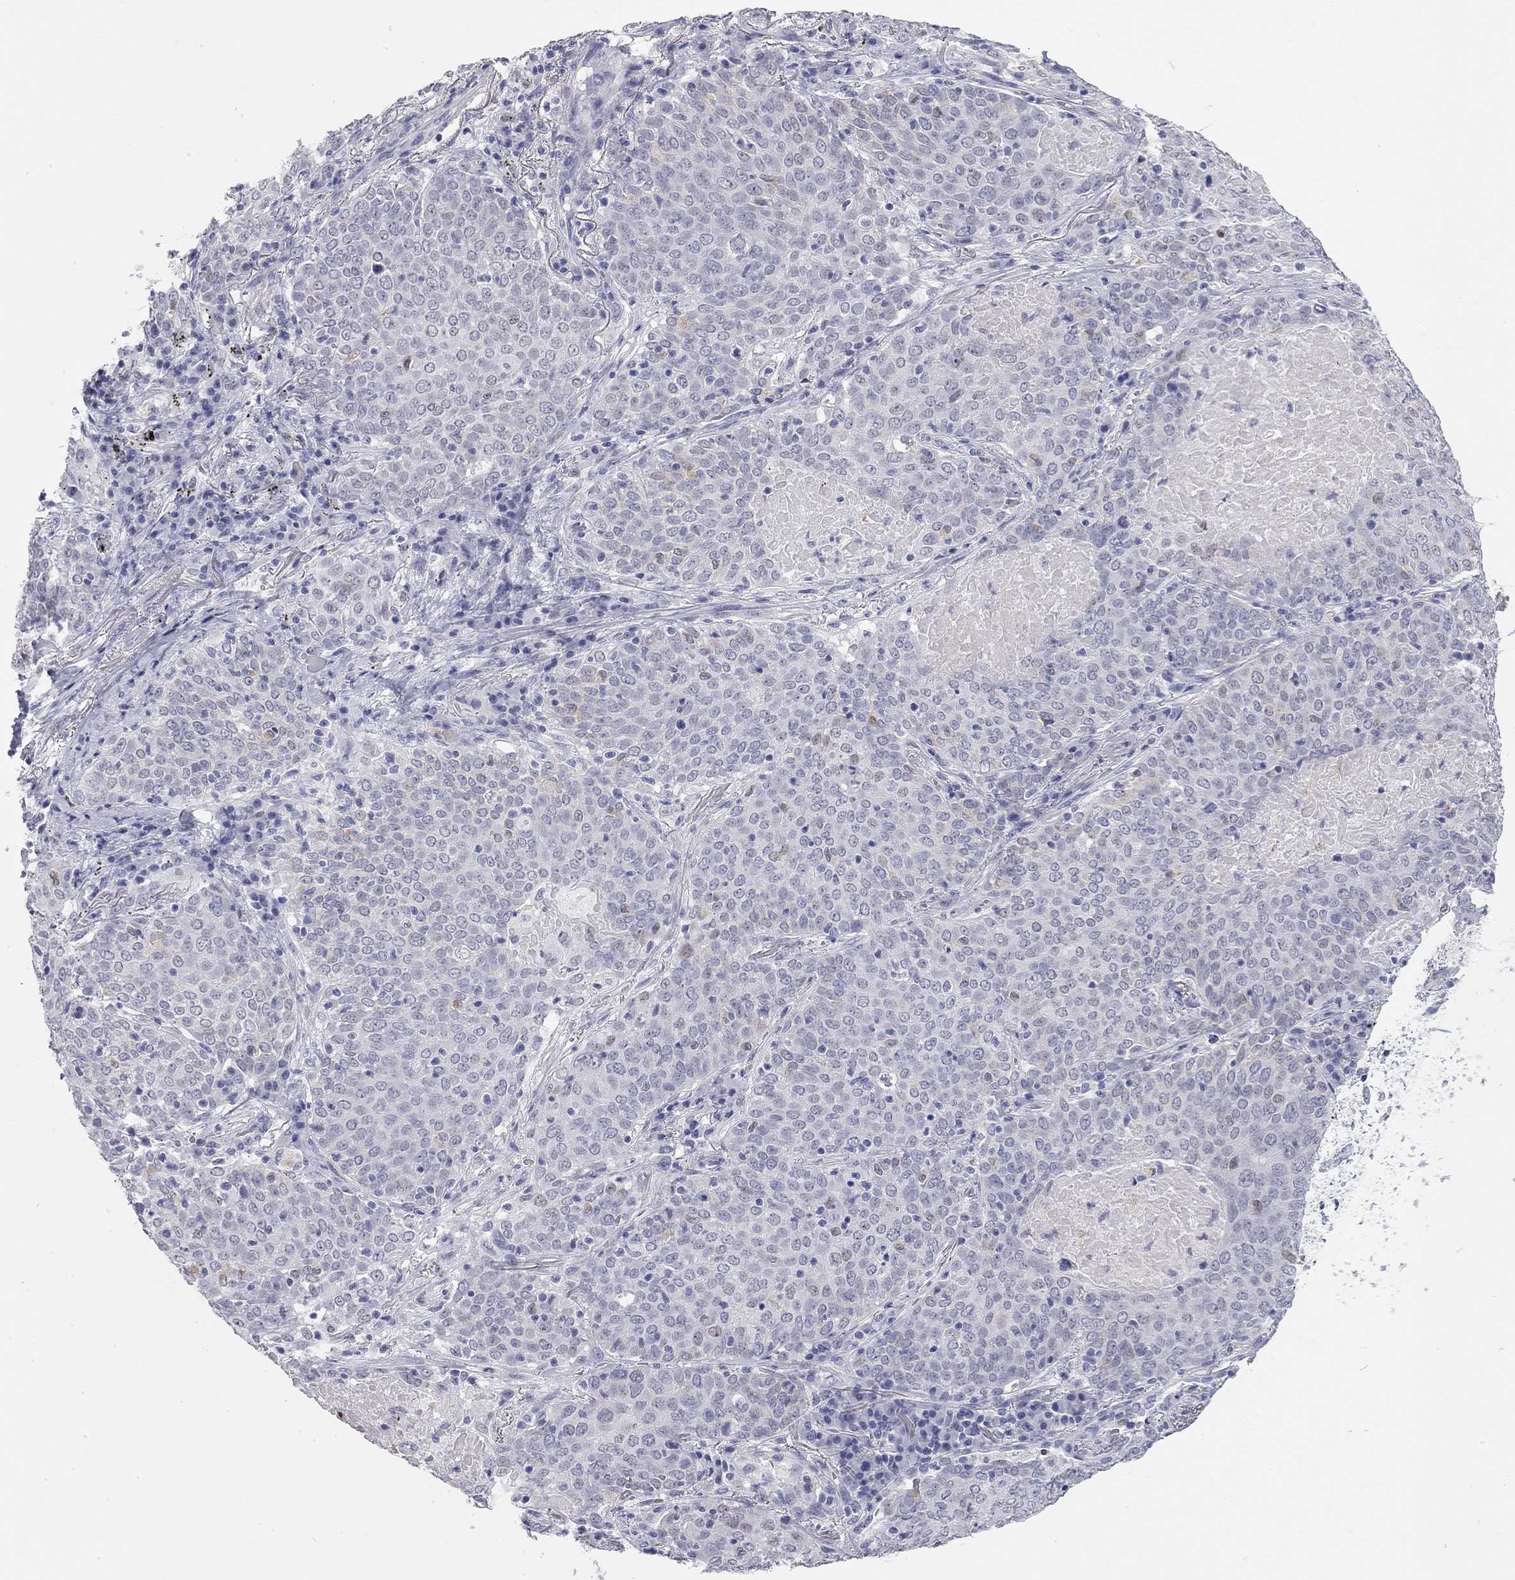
{"staining": {"intensity": "negative", "quantity": "none", "location": "none"}, "tissue": "lung cancer", "cell_type": "Tumor cells", "image_type": "cancer", "snomed": [{"axis": "morphology", "description": "Squamous cell carcinoma, NOS"}, {"axis": "topography", "description": "Lung"}], "caption": "DAB immunohistochemical staining of human lung squamous cell carcinoma demonstrates no significant positivity in tumor cells.", "gene": "AK8", "patient": {"sex": "male", "age": 82}}